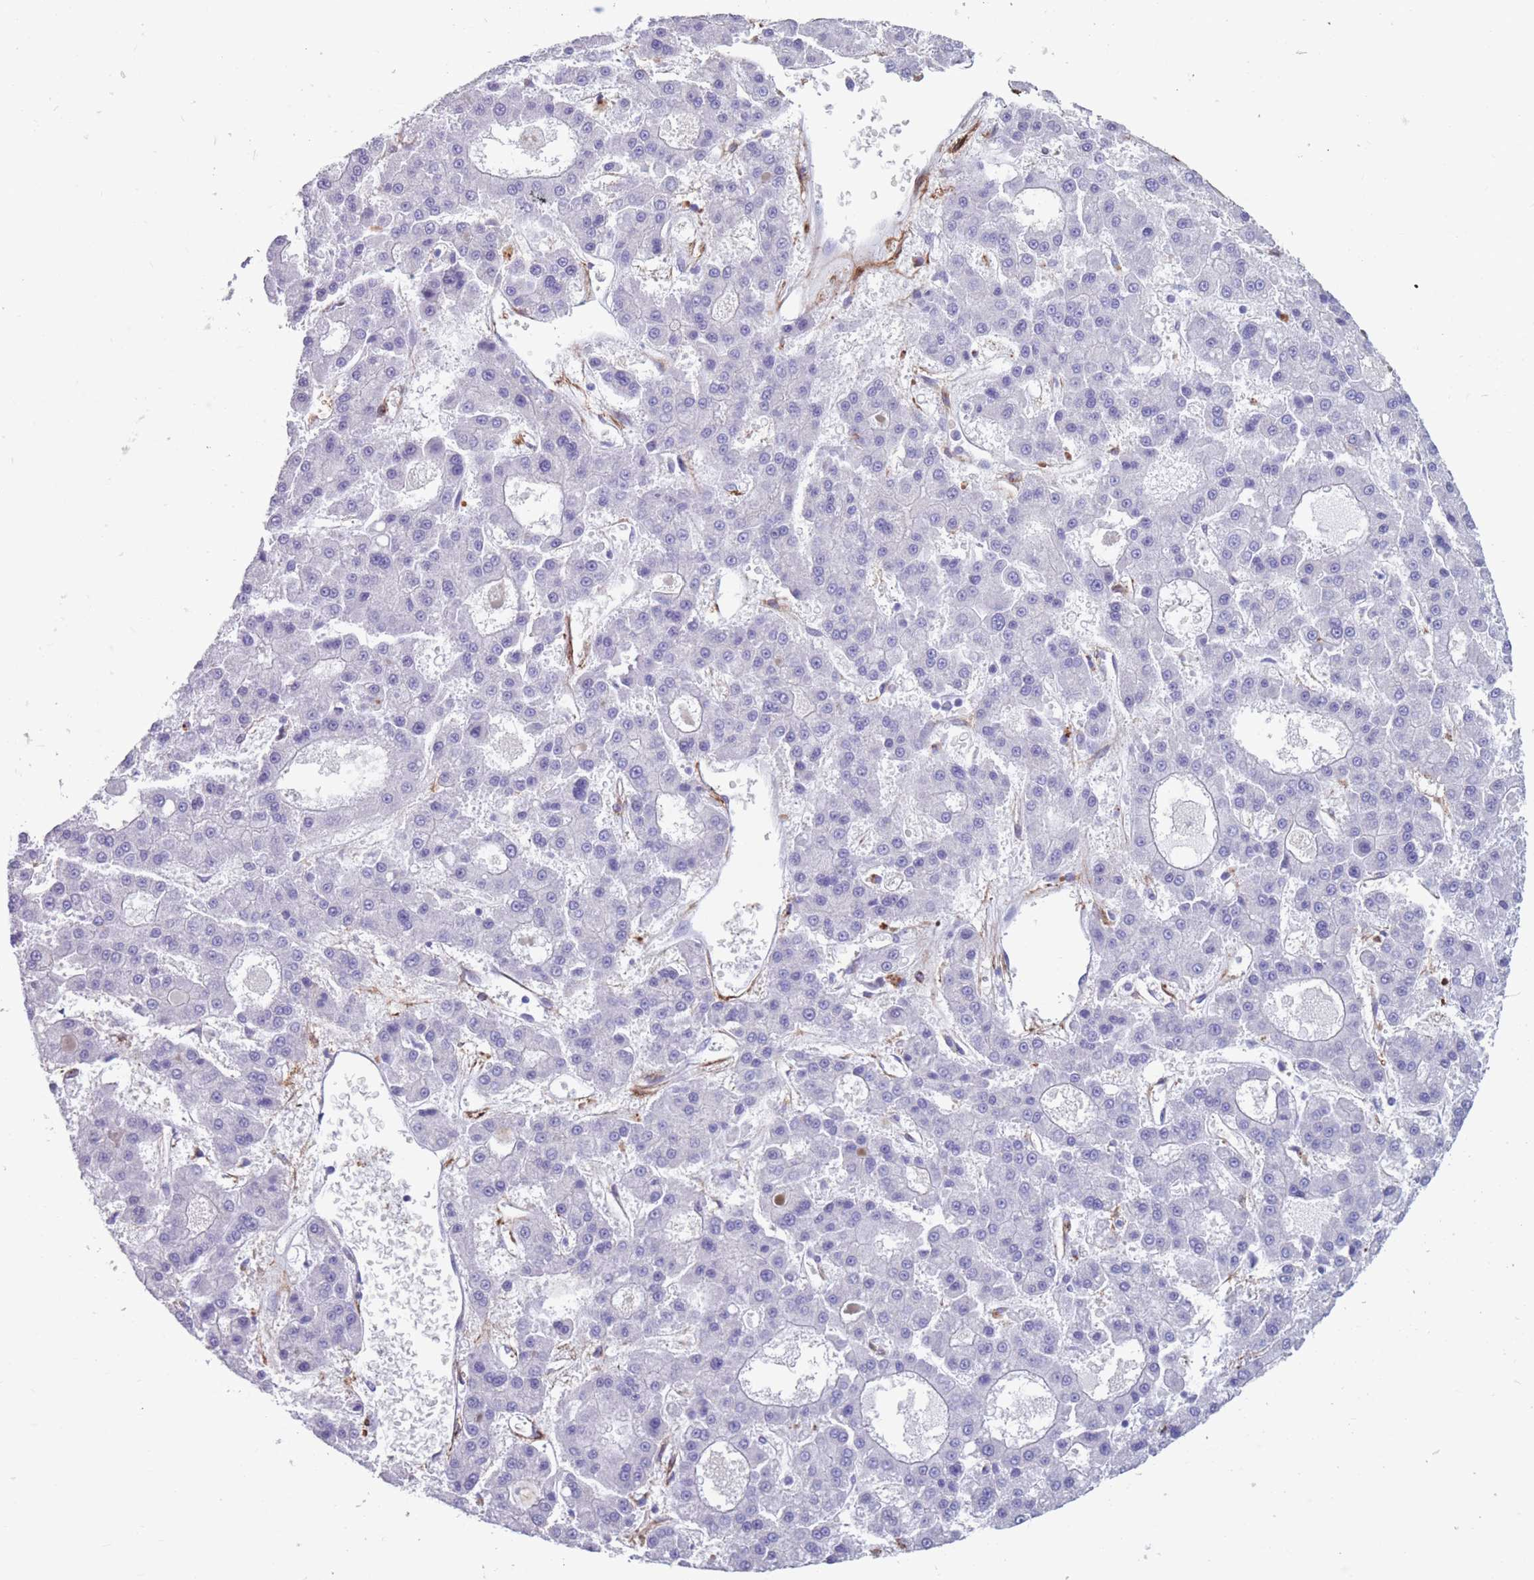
{"staining": {"intensity": "negative", "quantity": "none", "location": "none"}, "tissue": "liver cancer", "cell_type": "Tumor cells", "image_type": "cancer", "snomed": [{"axis": "morphology", "description": "Carcinoma, Hepatocellular, NOS"}, {"axis": "topography", "description": "Liver"}], "caption": "Human liver cancer (hepatocellular carcinoma) stained for a protein using immunohistochemistry (IHC) shows no staining in tumor cells.", "gene": "DPYD", "patient": {"sex": "male", "age": 70}}